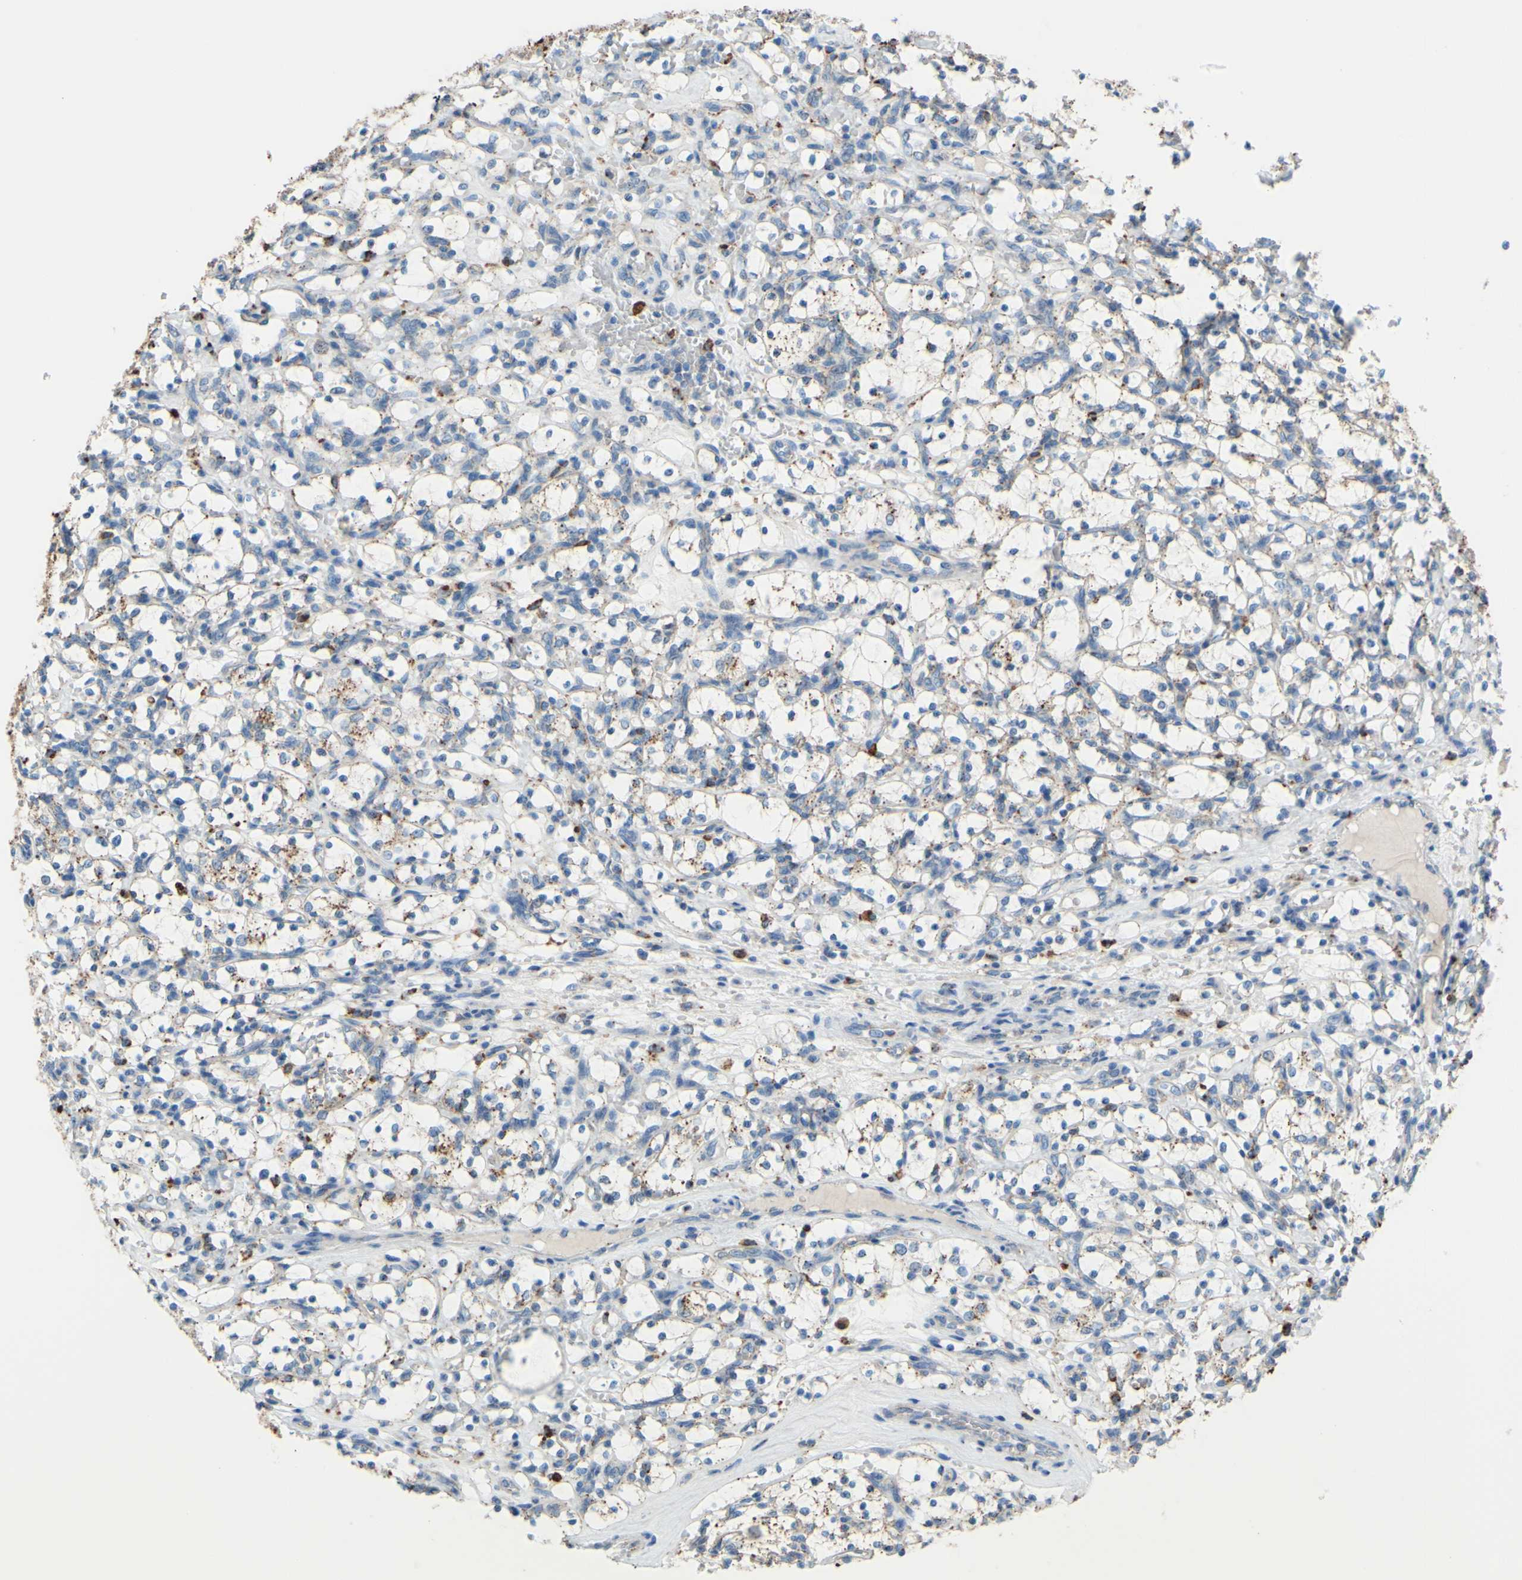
{"staining": {"intensity": "weak", "quantity": "<25%", "location": "cytoplasmic/membranous"}, "tissue": "renal cancer", "cell_type": "Tumor cells", "image_type": "cancer", "snomed": [{"axis": "morphology", "description": "Adenocarcinoma, NOS"}, {"axis": "topography", "description": "Kidney"}], "caption": "Immunohistochemistry (IHC) of human adenocarcinoma (renal) shows no positivity in tumor cells. (Brightfield microscopy of DAB (3,3'-diaminobenzidine) immunohistochemistry (IHC) at high magnification).", "gene": "CTSD", "patient": {"sex": "female", "age": 69}}